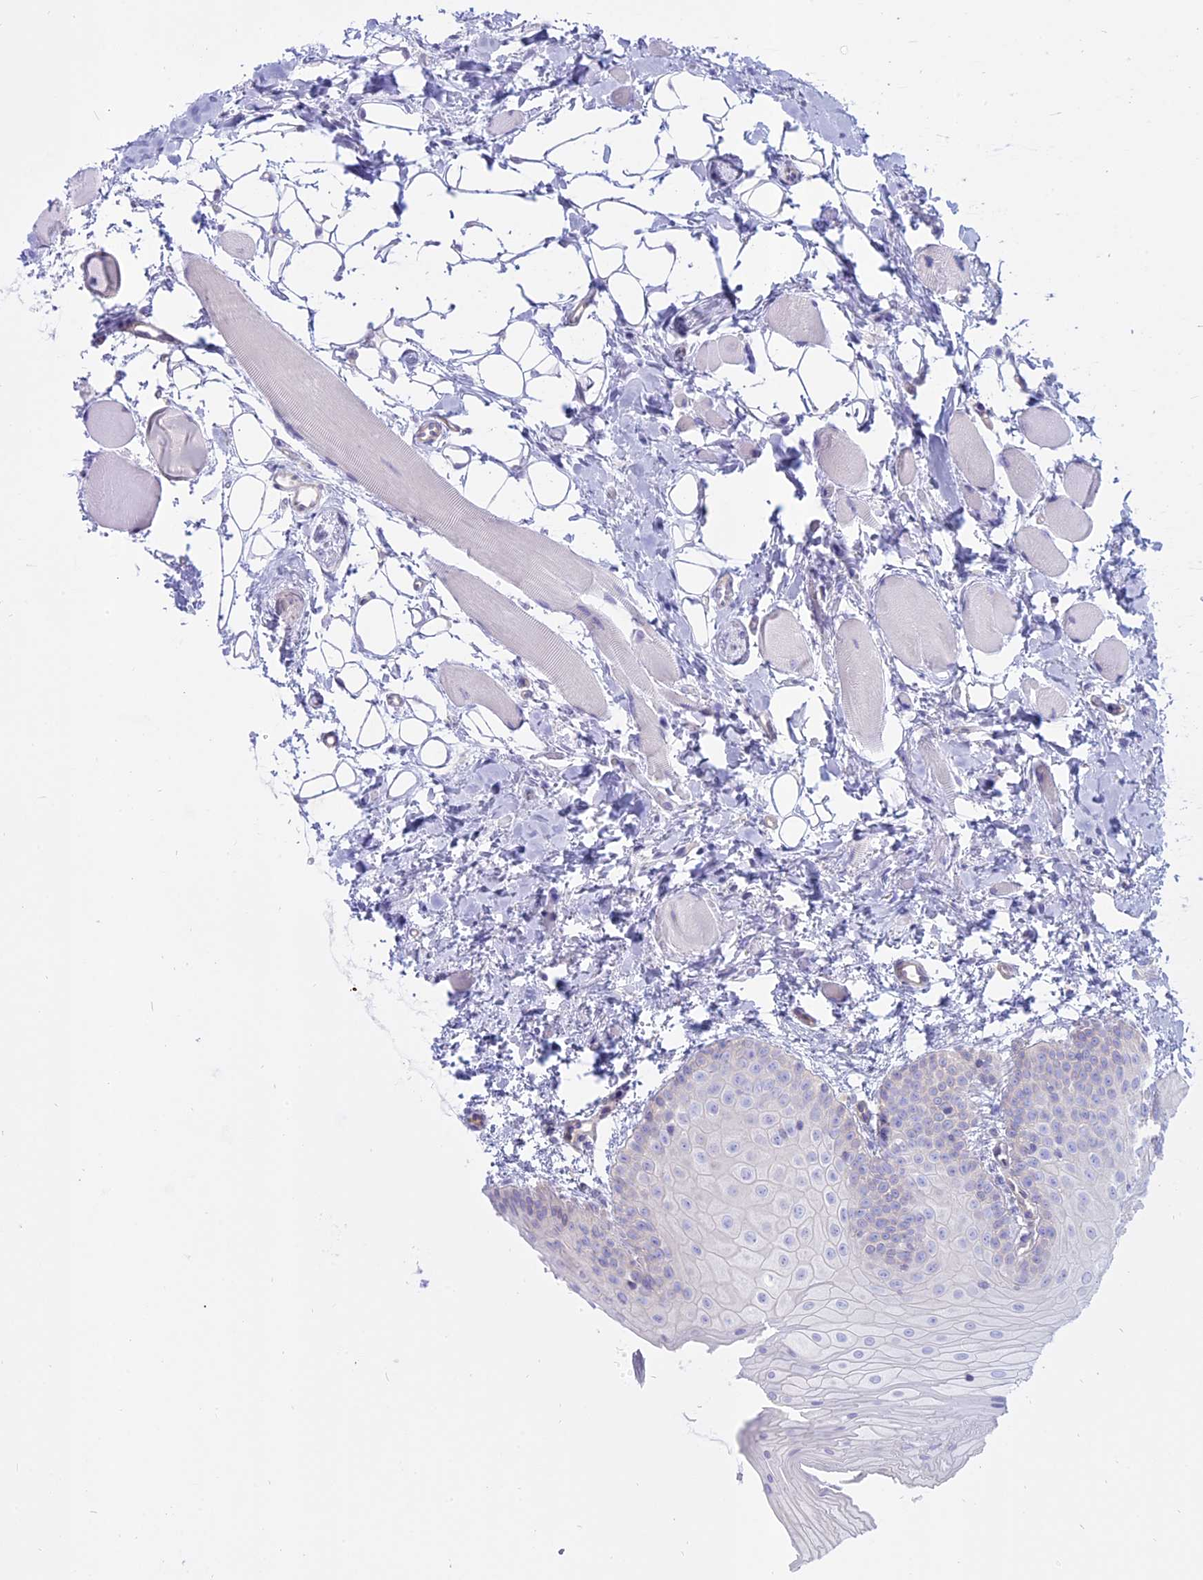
{"staining": {"intensity": "negative", "quantity": "none", "location": "none"}, "tissue": "oral mucosa", "cell_type": "Squamous epithelial cells", "image_type": "normal", "snomed": [{"axis": "morphology", "description": "Normal tissue, NOS"}, {"axis": "topography", "description": "Oral tissue"}], "caption": "An immunohistochemistry photomicrograph of unremarkable oral mucosa is shown. There is no staining in squamous epithelial cells of oral mucosa. Brightfield microscopy of immunohistochemistry stained with DAB (brown) and hematoxylin (blue), captured at high magnification.", "gene": "AHCYL1", "patient": {"sex": "male", "age": 28}}